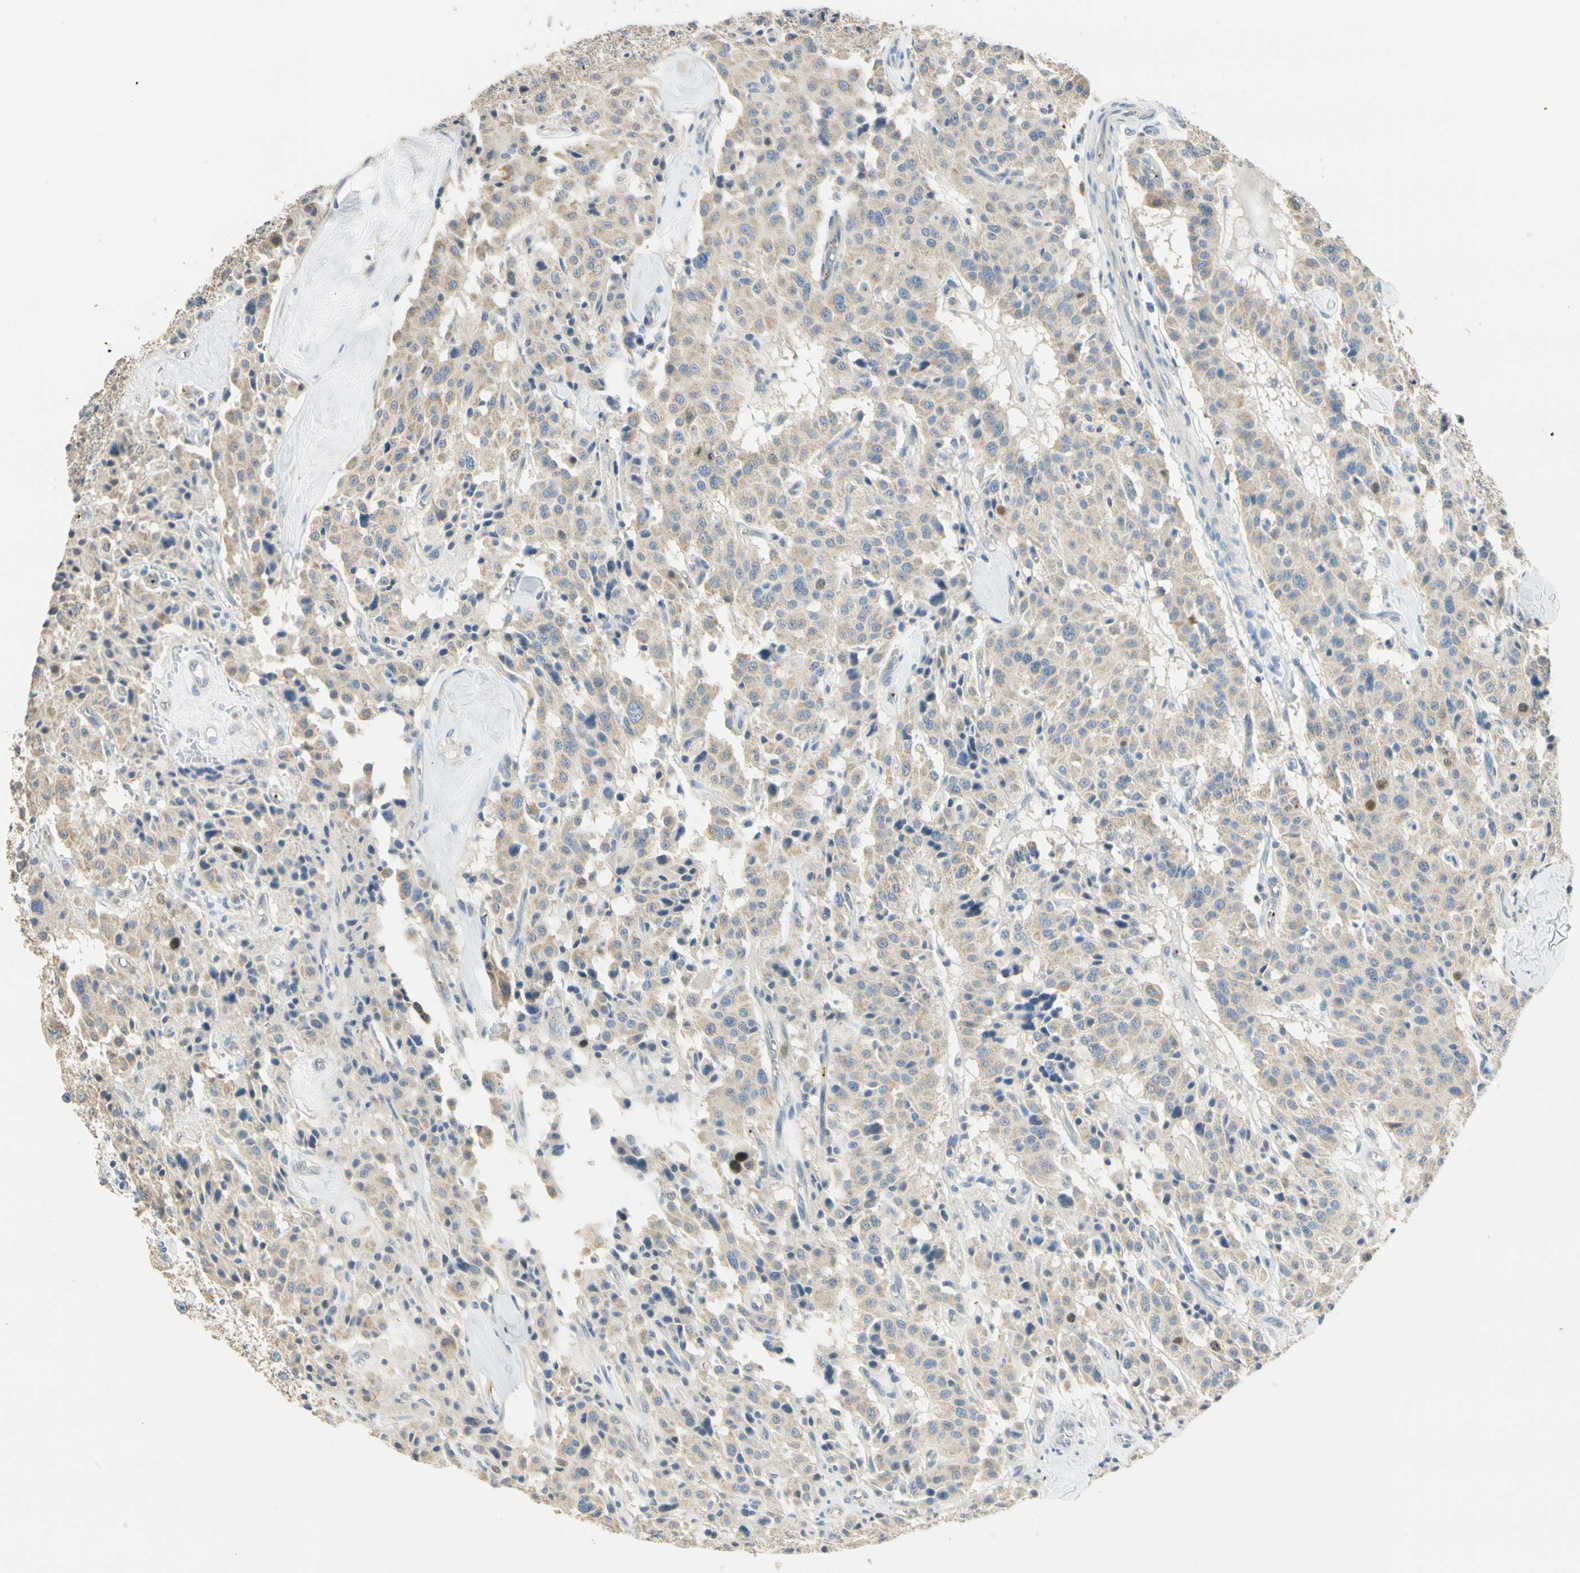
{"staining": {"intensity": "weak", "quantity": ">75%", "location": "cytoplasmic/membranous"}, "tissue": "carcinoid", "cell_type": "Tumor cells", "image_type": "cancer", "snomed": [{"axis": "morphology", "description": "Carcinoid, malignant, NOS"}, {"axis": "topography", "description": "Lung"}], "caption": "Weak cytoplasmic/membranous positivity is appreciated in approximately >75% of tumor cells in carcinoid.", "gene": "RAD18", "patient": {"sex": "male", "age": 30}}